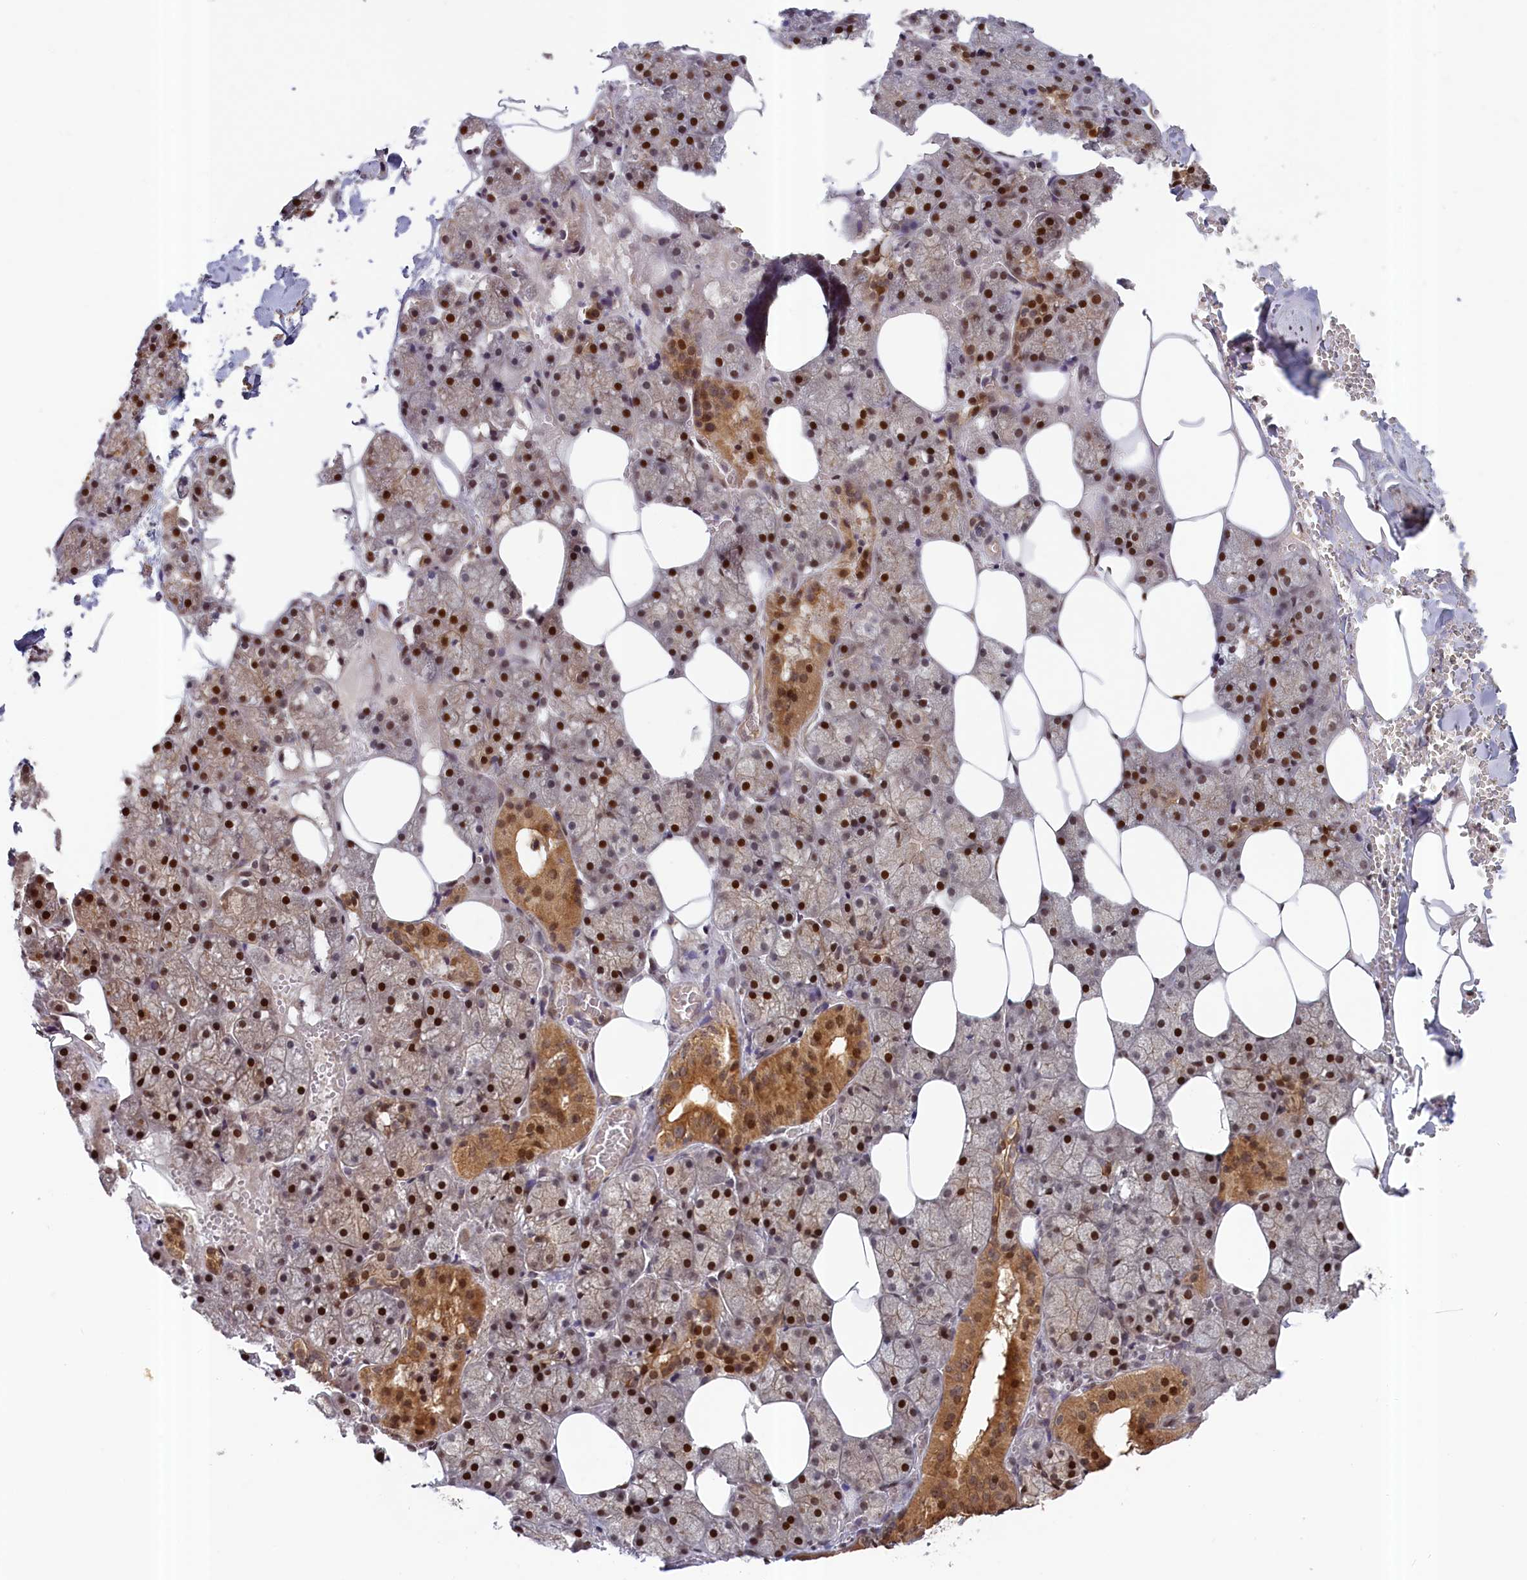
{"staining": {"intensity": "moderate", "quantity": ">75%", "location": "cytoplasmic/membranous,nuclear"}, "tissue": "salivary gland", "cell_type": "Glandular cells", "image_type": "normal", "snomed": [{"axis": "morphology", "description": "Normal tissue, NOS"}, {"axis": "topography", "description": "Salivary gland"}], "caption": "IHC of normal human salivary gland reveals medium levels of moderate cytoplasmic/membranous,nuclear positivity in approximately >75% of glandular cells.", "gene": "CEP44", "patient": {"sex": "male", "age": 62}}